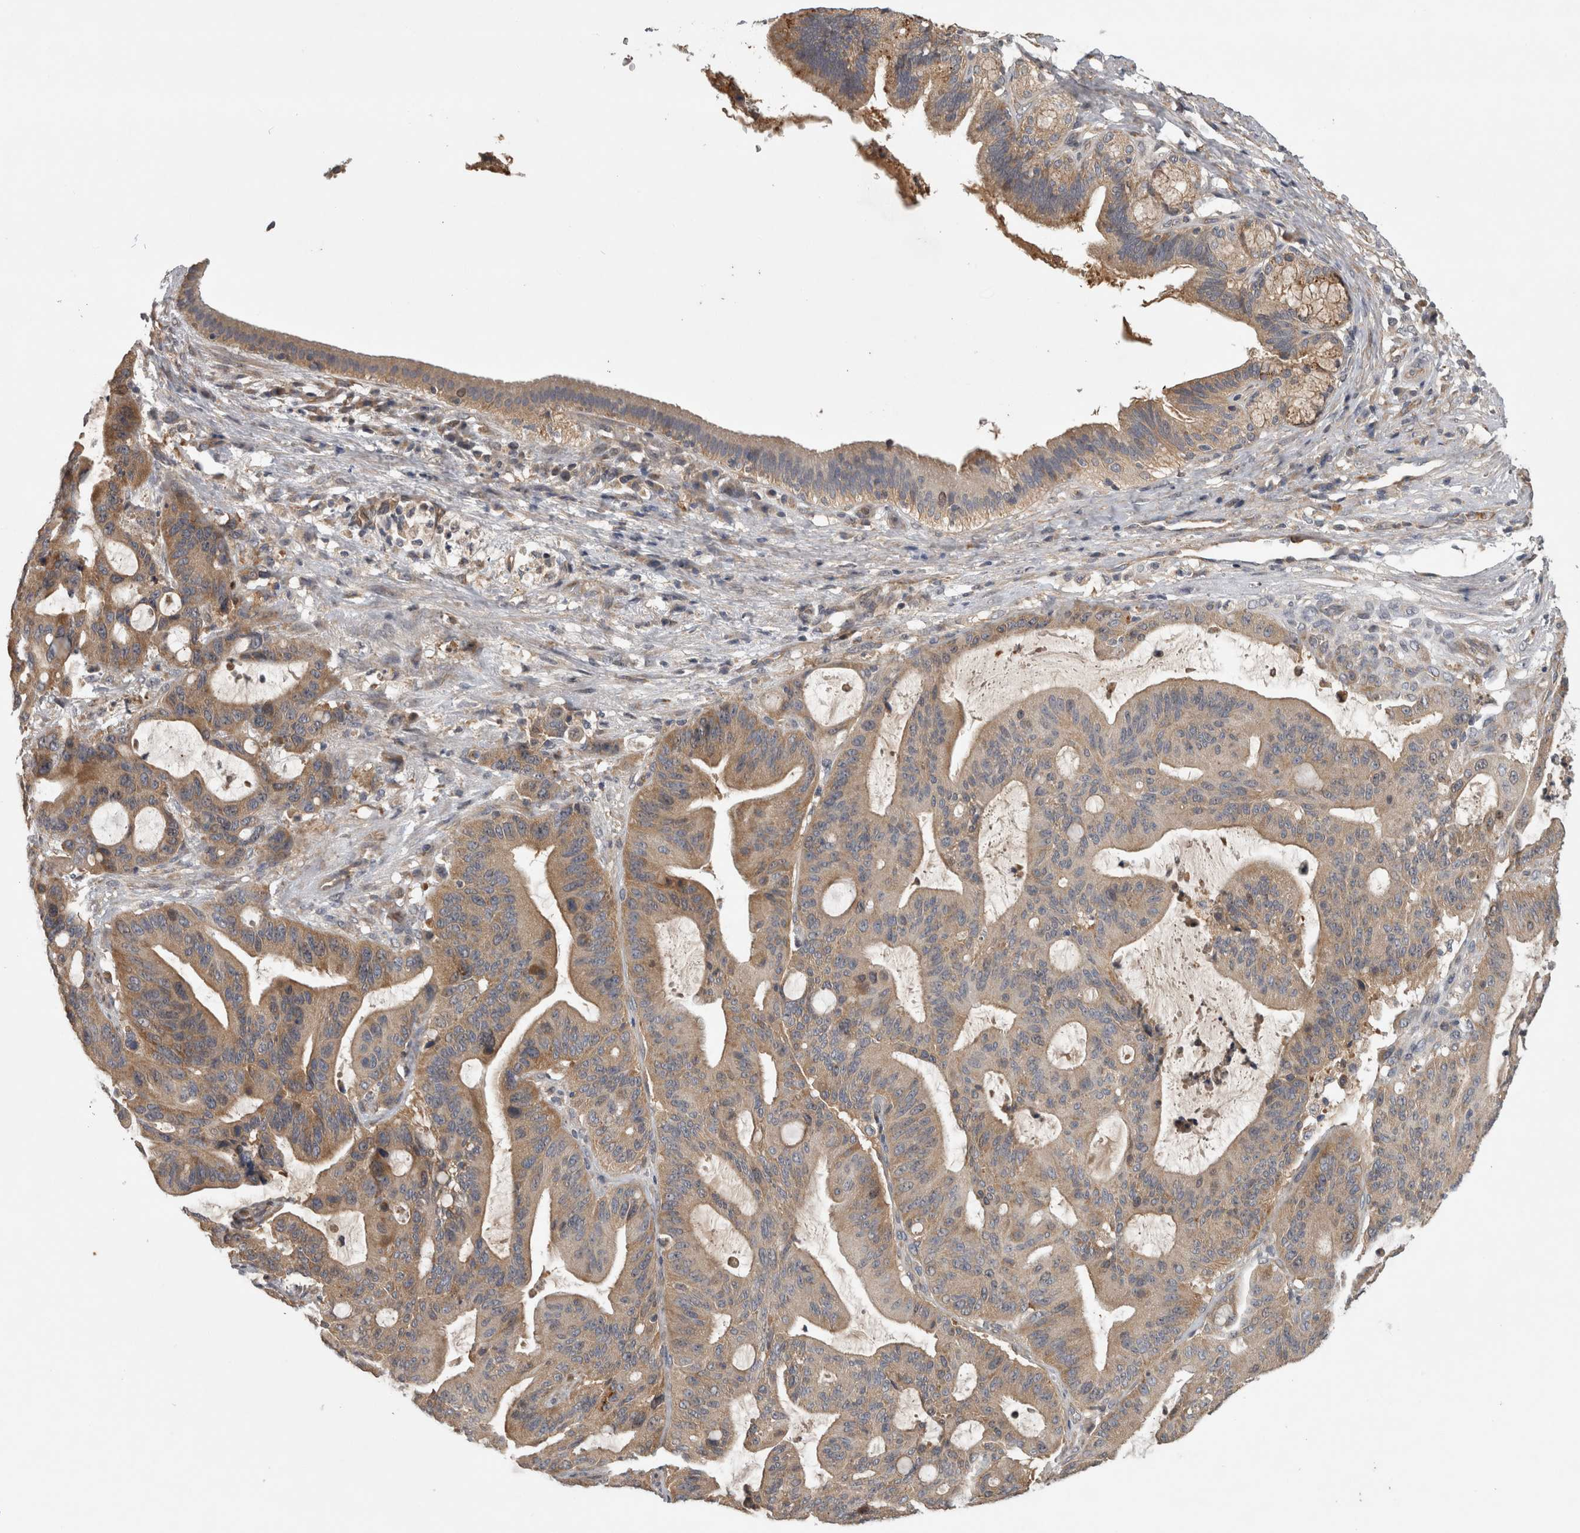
{"staining": {"intensity": "weak", "quantity": ">75%", "location": "cytoplasmic/membranous"}, "tissue": "liver cancer", "cell_type": "Tumor cells", "image_type": "cancer", "snomed": [{"axis": "morphology", "description": "Normal tissue, NOS"}, {"axis": "morphology", "description": "Cholangiocarcinoma"}, {"axis": "topography", "description": "Liver"}, {"axis": "topography", "description": "Peripheral nerve tissue"}], "caption": "Tumor cells reveal low levels of weak cytoplasmic/membranous expression in about >75% of cells in liver cancer. (Stains: DAB in brown, nuclei in blue, Microscopy: brightfield microscopy at high magnification).", "gene": "TRMT61B", "patient": {"sex": "female", "age": 73}}